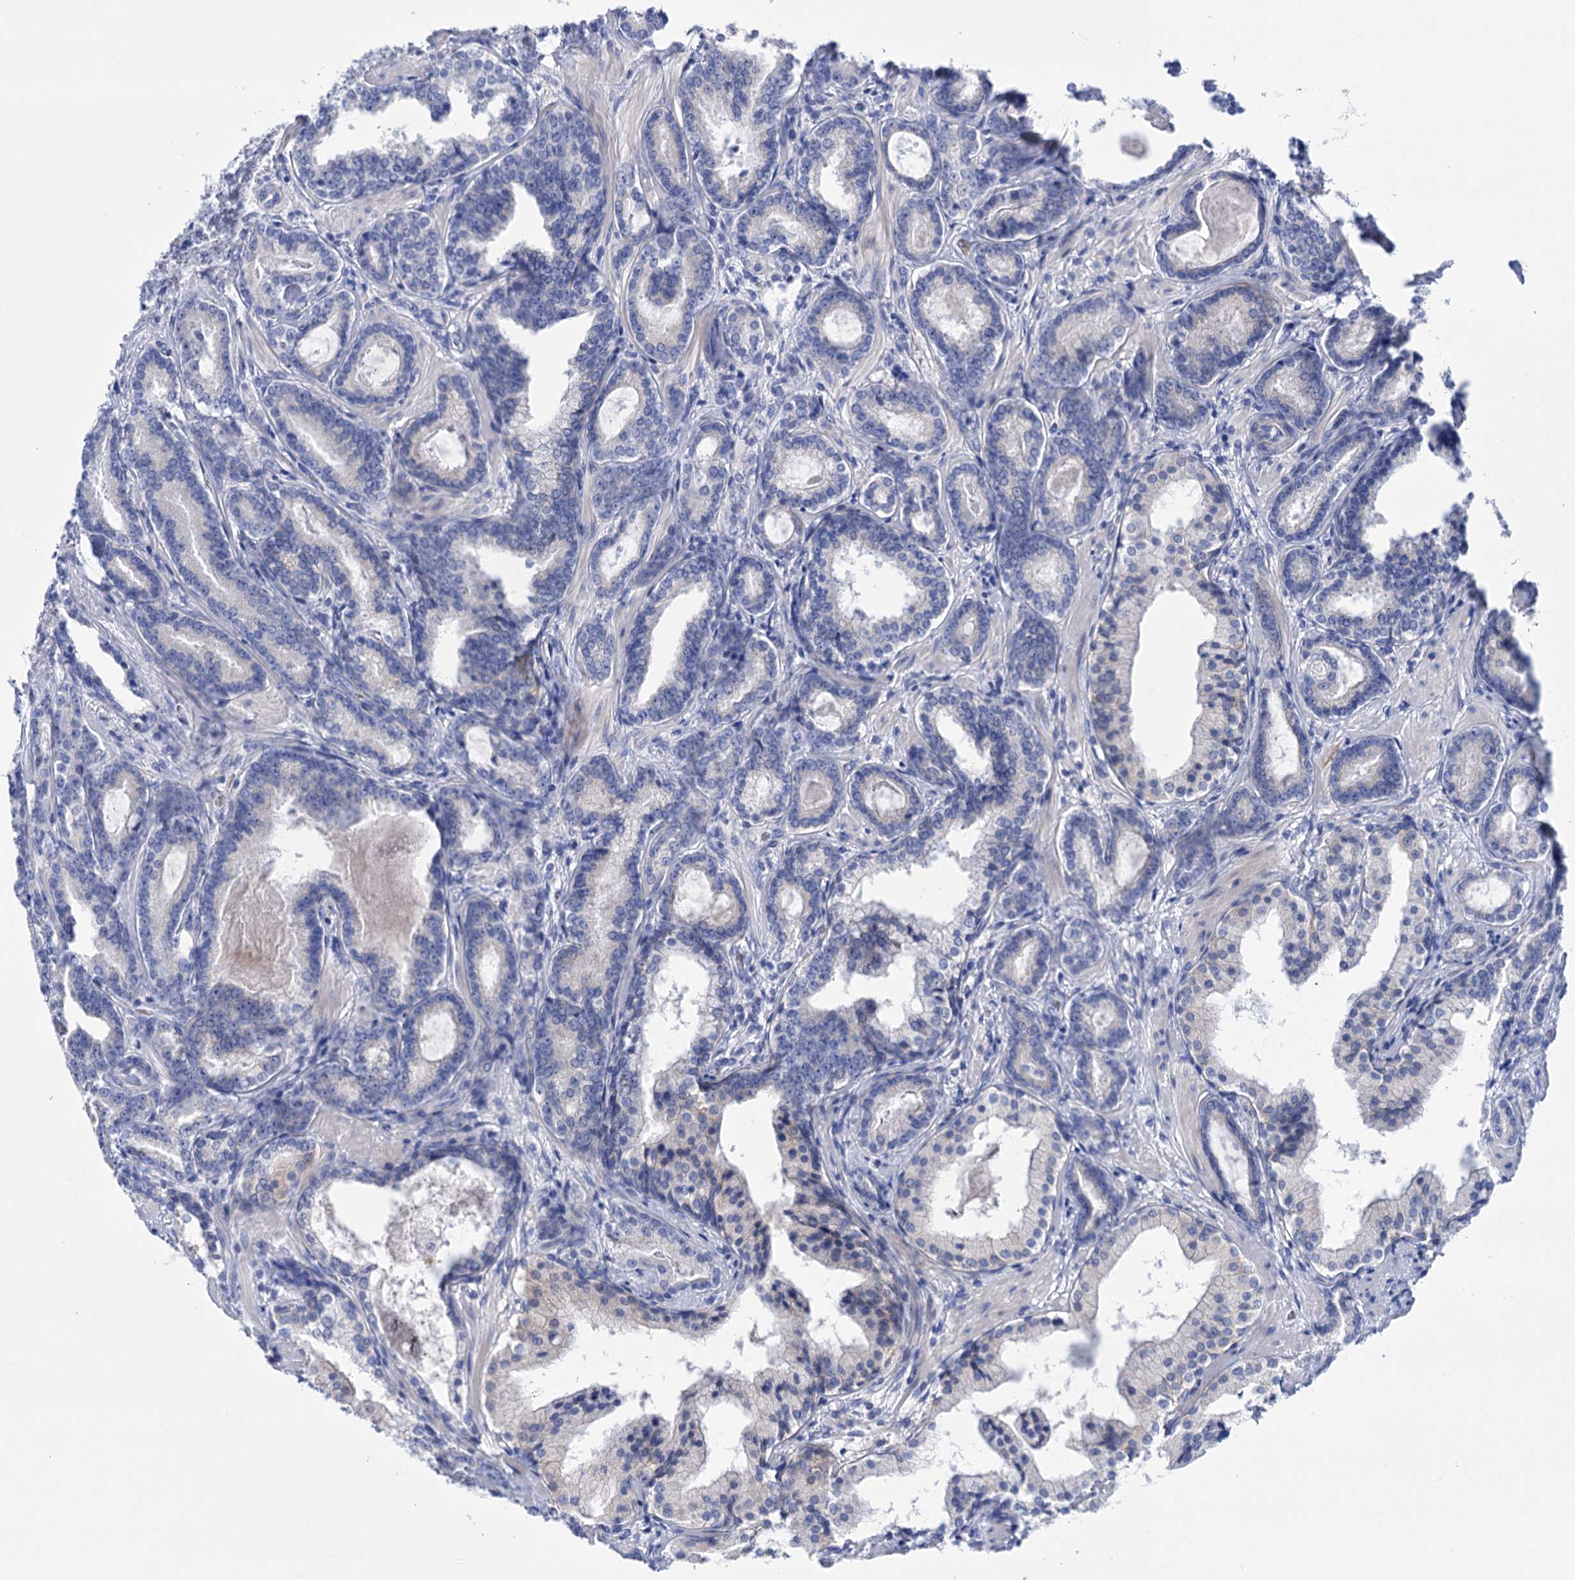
{"staining": {"intensity": "negative", "quantity": "none", "location": "none"}, "tissue": "prostate cancer", "cell_type": "Tumor cells", "image_type": "cancer", "snomed": [{"axis": "morphology", "description": "Adenocarcinoma, High grade"}, {"axis": "topography", "description": "Prostate"}], "caption": "The immunohistochemistry micrograph has no significant staining in tumor cells of prostate cancer (adenocarcinoma (high-grade)) tissue.", "gene": "YARS2", "patient": {"sex": "male", "age": 58}}